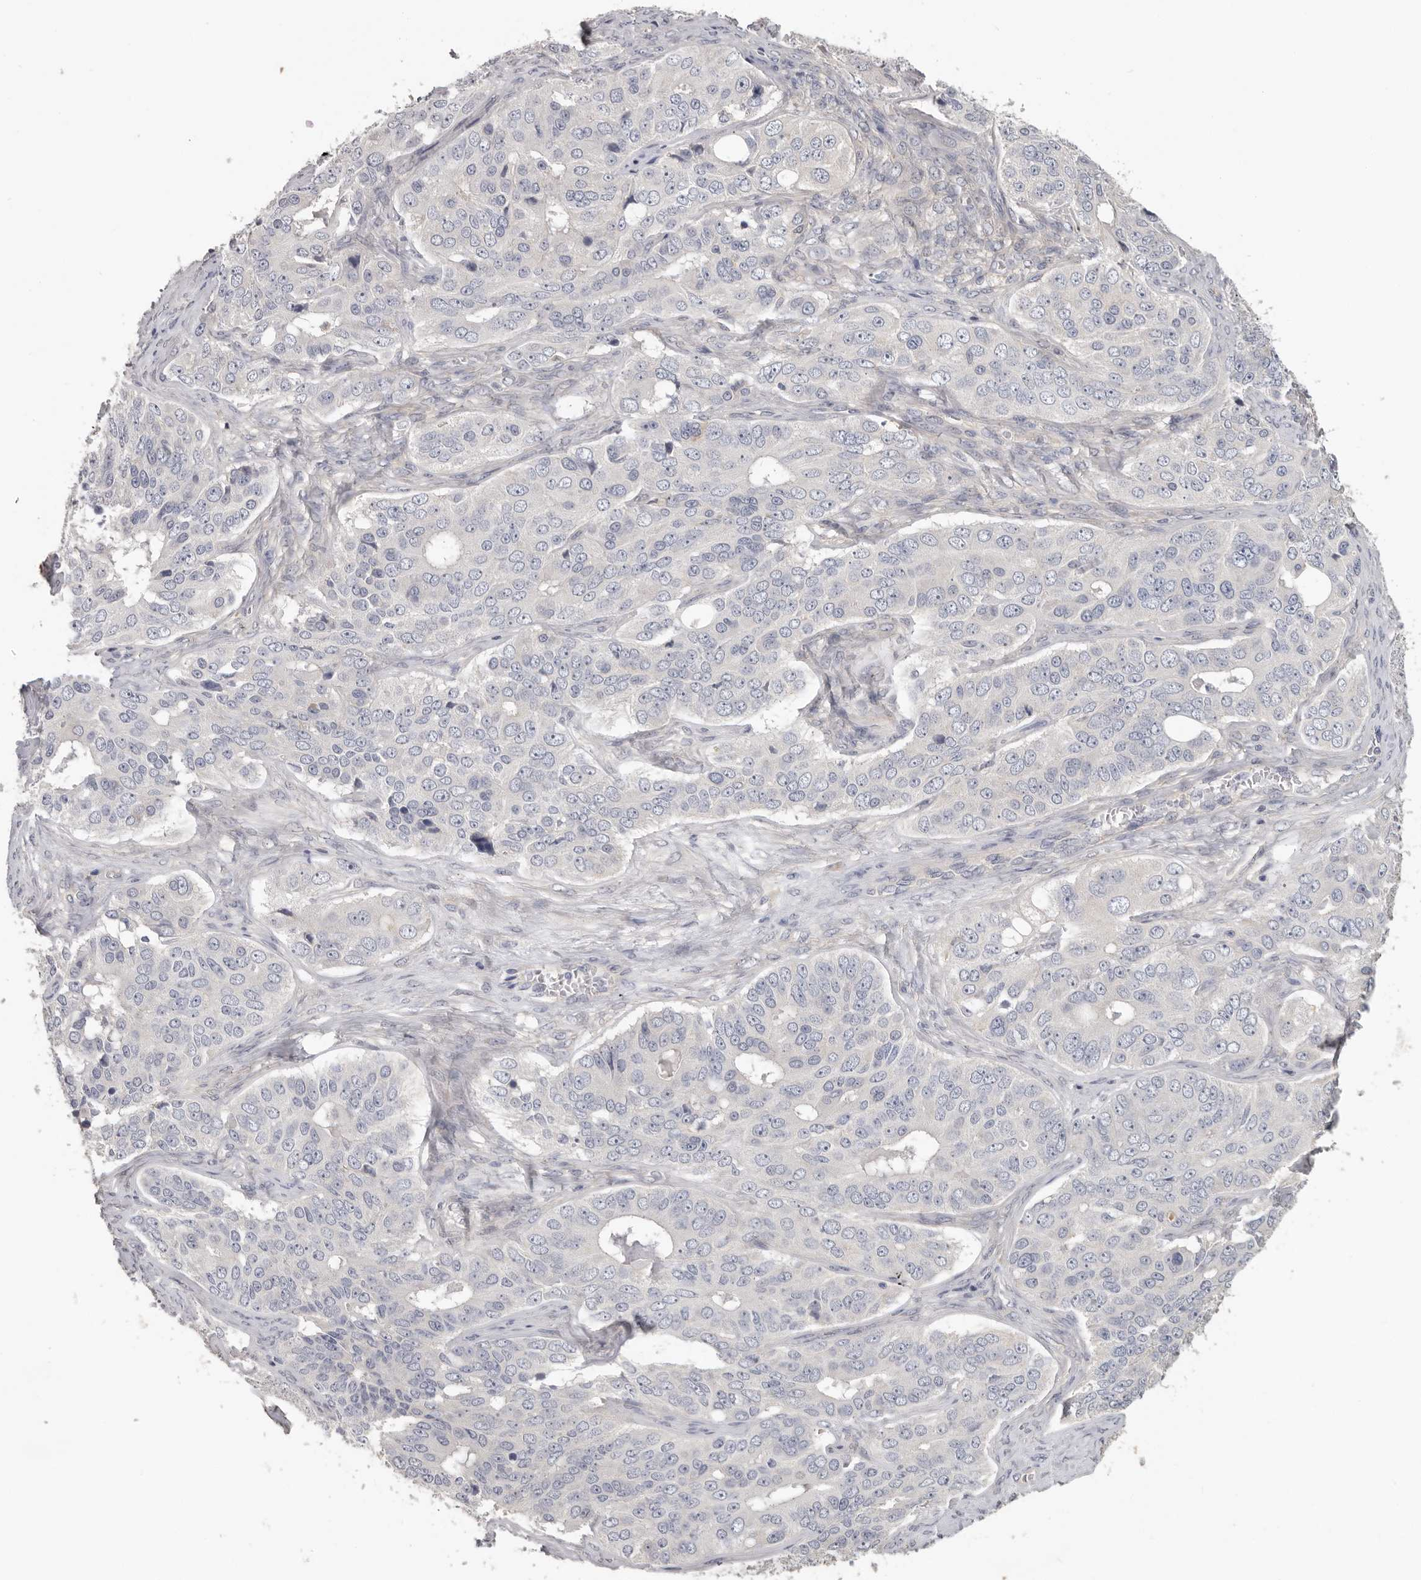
{"staining": {"intensity": "negative", "quantity": "none", "location": "none"}, "tissue": "ovarian cancer", "cell_type": "Tumor cells", "image_type": "cancer", "snomed": [{"axis": "morphology", "description": "Carcinoma, endometroid"}, {"axis": "topography", "description": "Ovary"}], "caption": "The photomicrograph exhibits no significant staining in tumor cells of endometroid carcinoma (ovarian). (DAB immunohistochemistry visualized using brightfield microscopy, high magnification).", "gene": "WDTC1", "patient": {"sex": "female", "age": 51}}